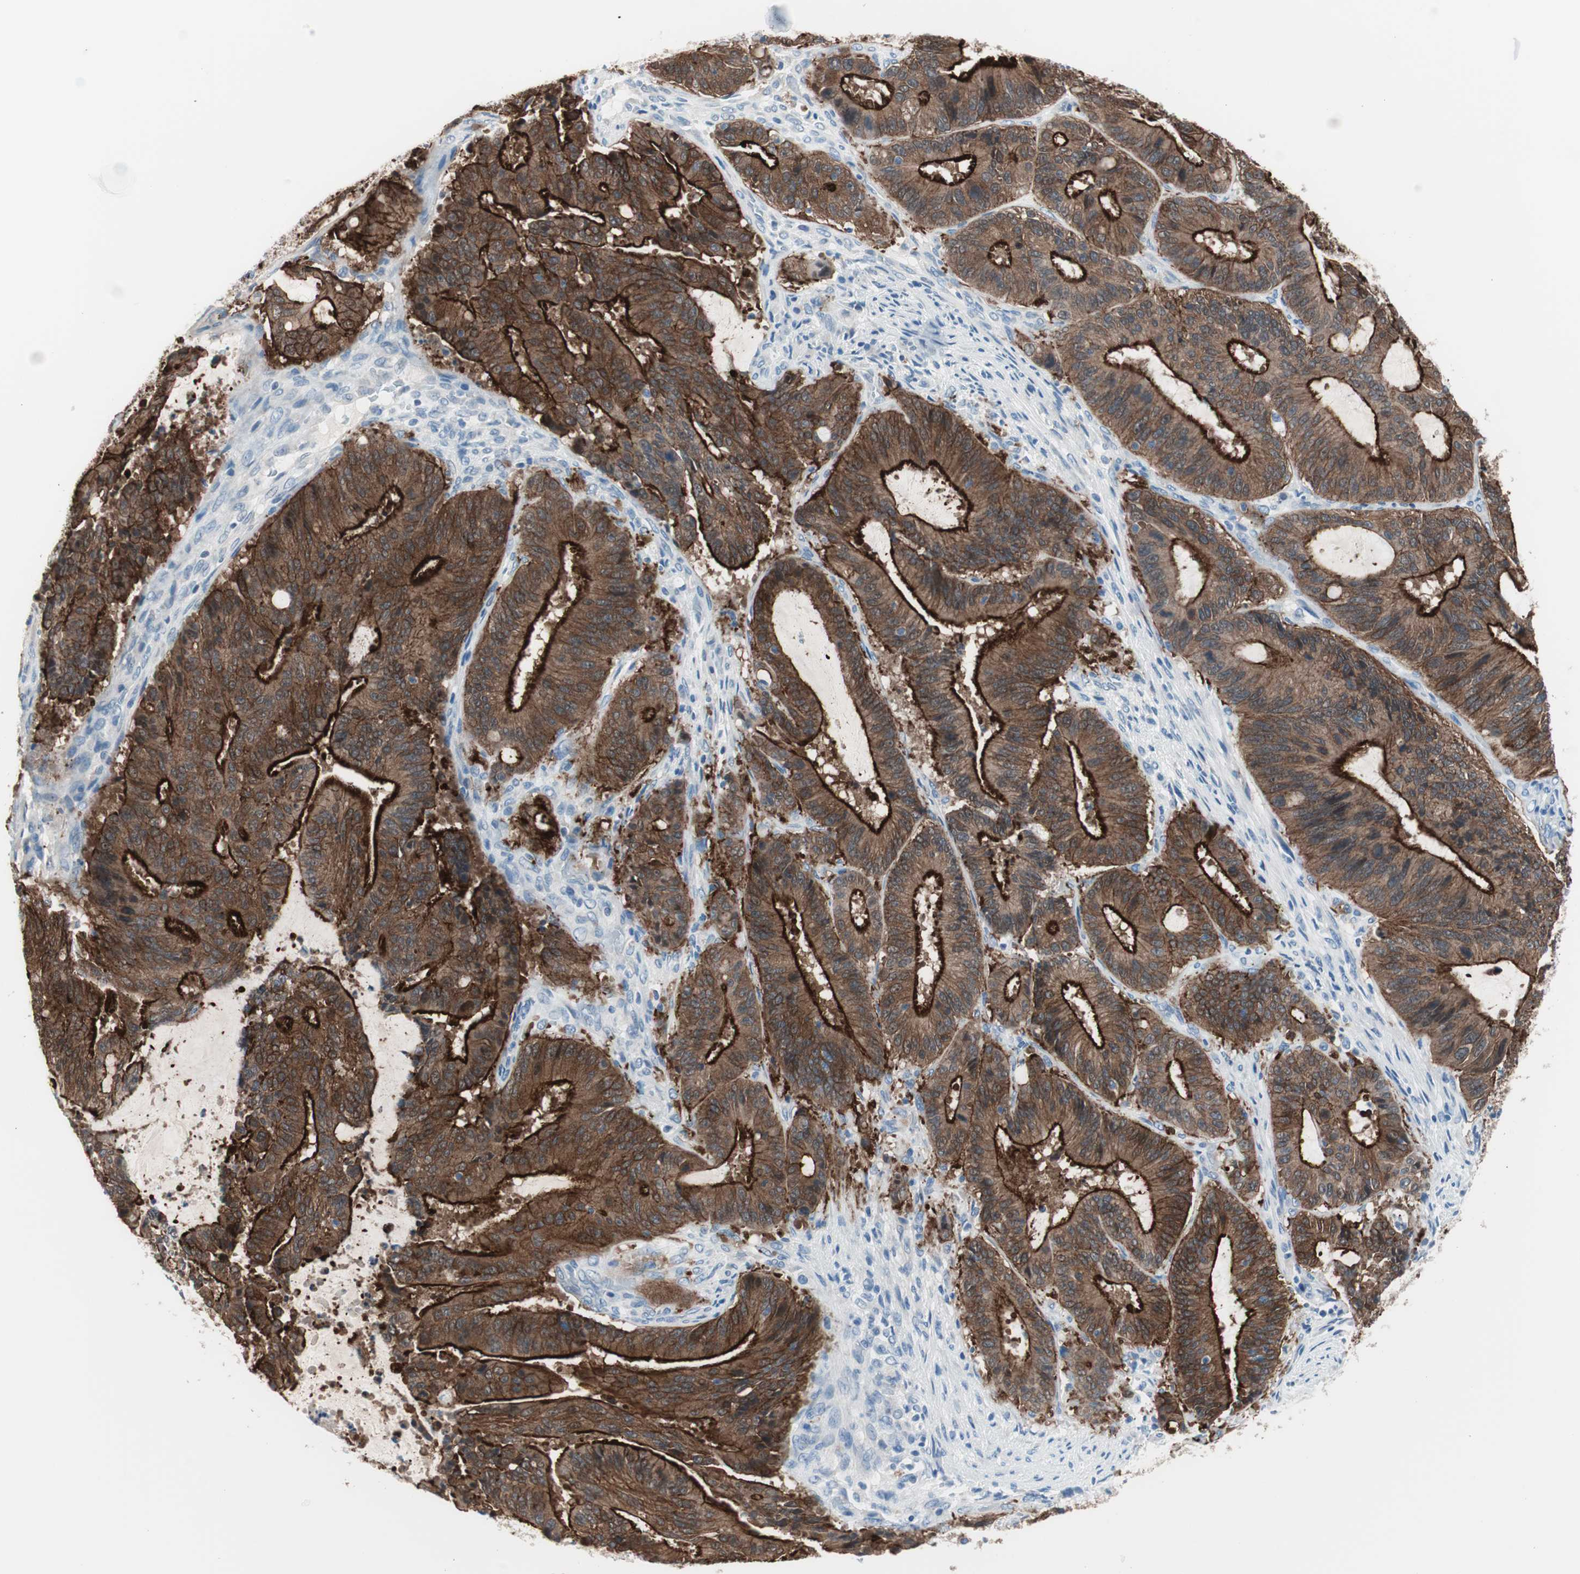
{"staining": {"intensity": "strong", "quantity": ">75%", "location": "cytoplasmic/membranous"}, "tissue": "liver cancer", "cell_type": "Tumor cells", "image_type": "cancer", "snomed": [{"axis": "morphology", "description": "Cholangiocarcinoma"}, {"axis": "topography", "description": "Liver"}], "caption": "Protein staining of liver cholangiocarcinoma tissue shows strong cytoplasmic/membranous staining in approximately >75% of tumor cells.", "gene": "VIL1", "patient": {"sex": "female", "age": 73}}